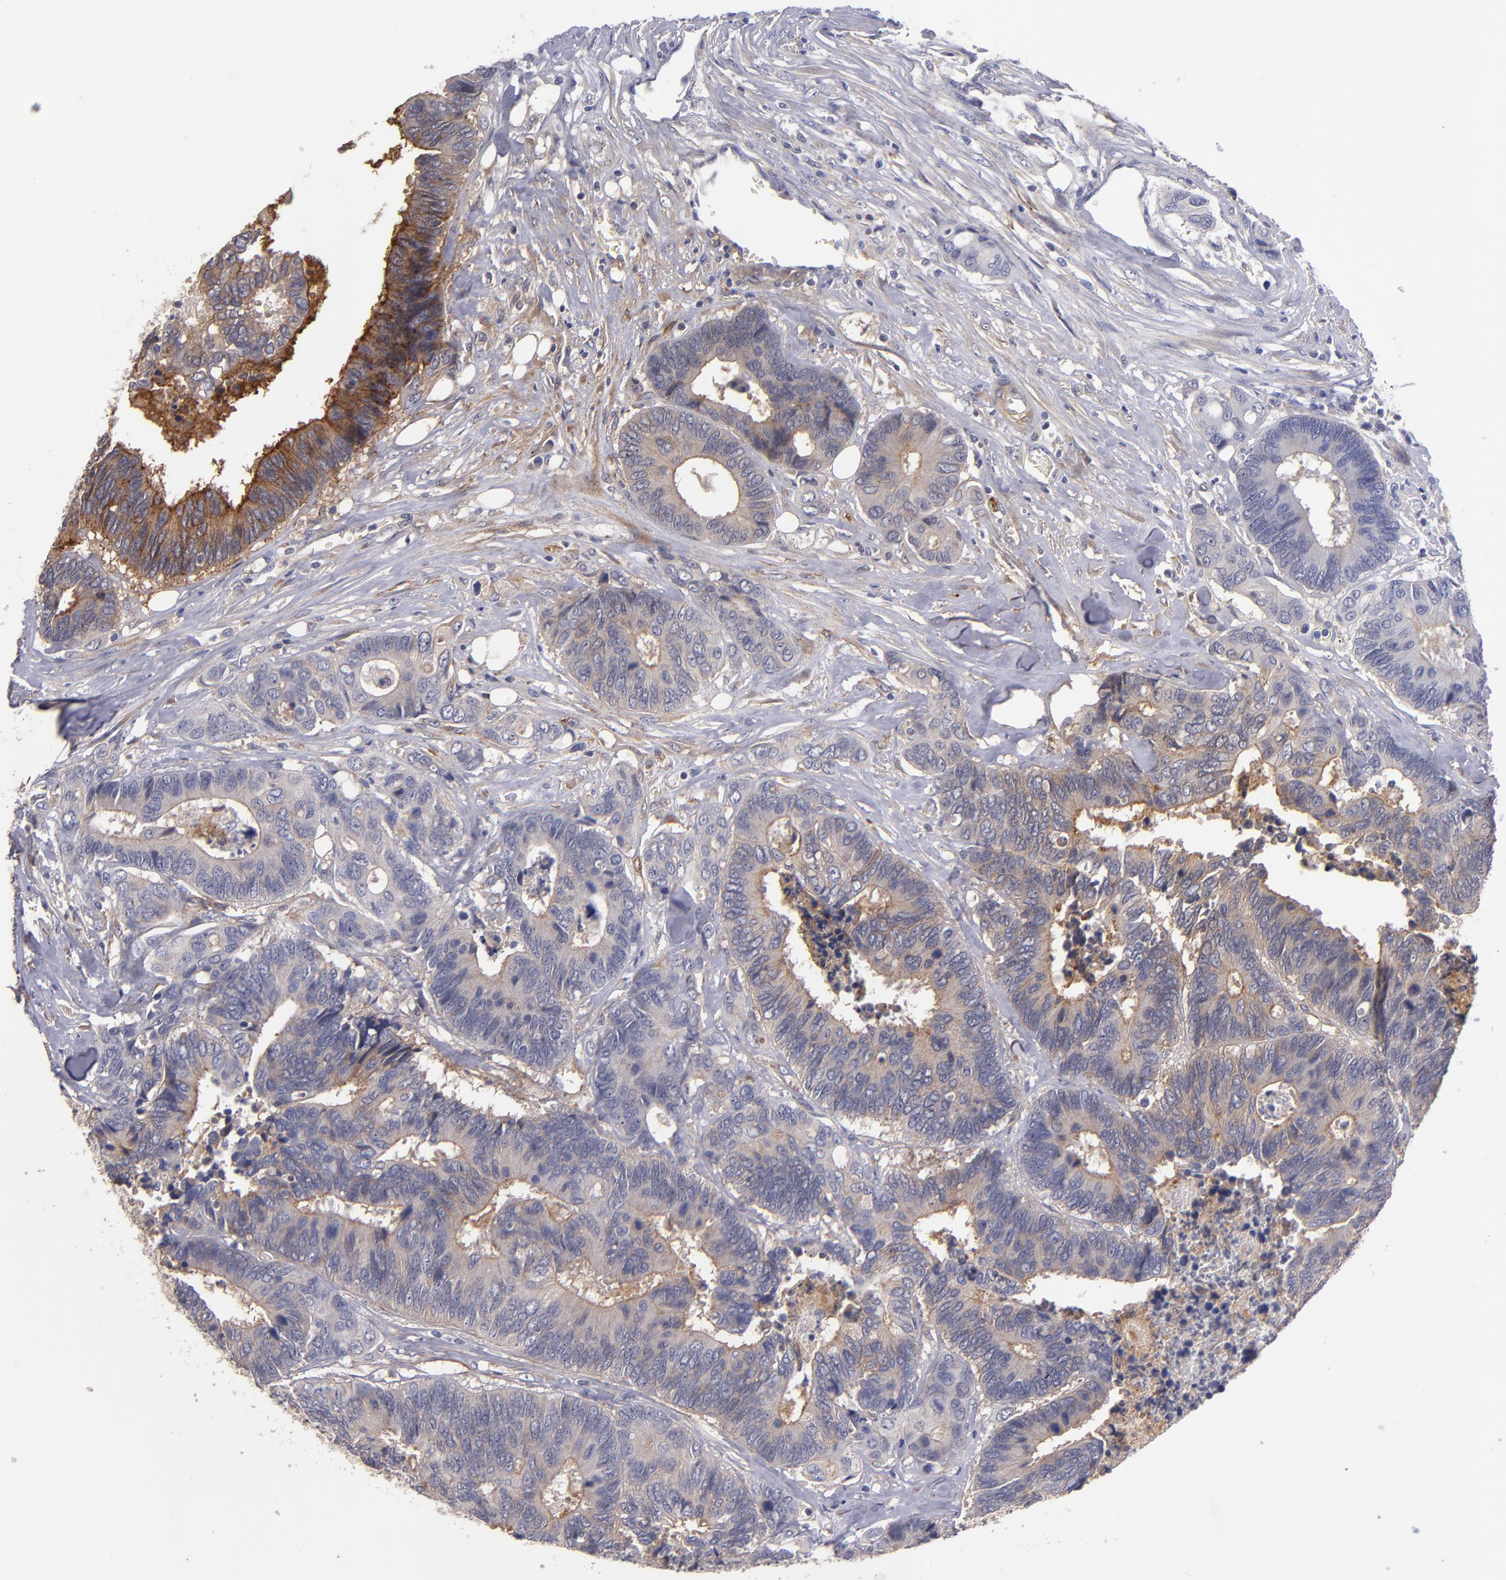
{"staining": {"intensity": "moderate", "quantity": ">75%", "location": "cytoplasmic/membranous"}, "tissue": "colorectal cancer", "cell_type": "Tumor cells", "image_type": "cancer", "snomed": [{"axis": "morphology", "description": "Adenocarcinoma, NOS"}, {"axis": "topography", "description": "Rectum"}], "caption": "High-magnification brightfield microscopy of adenocarcinoma (colorectal) stained with DAB (brown) and counterstained with hematoxylin (blue). tumor cells exhibit moderate cytoplasmic/membranous positivity is present in approximately>75% of cells.", "gene": "PLSCR4", "patient": {"sex": "male", "age": 55}}